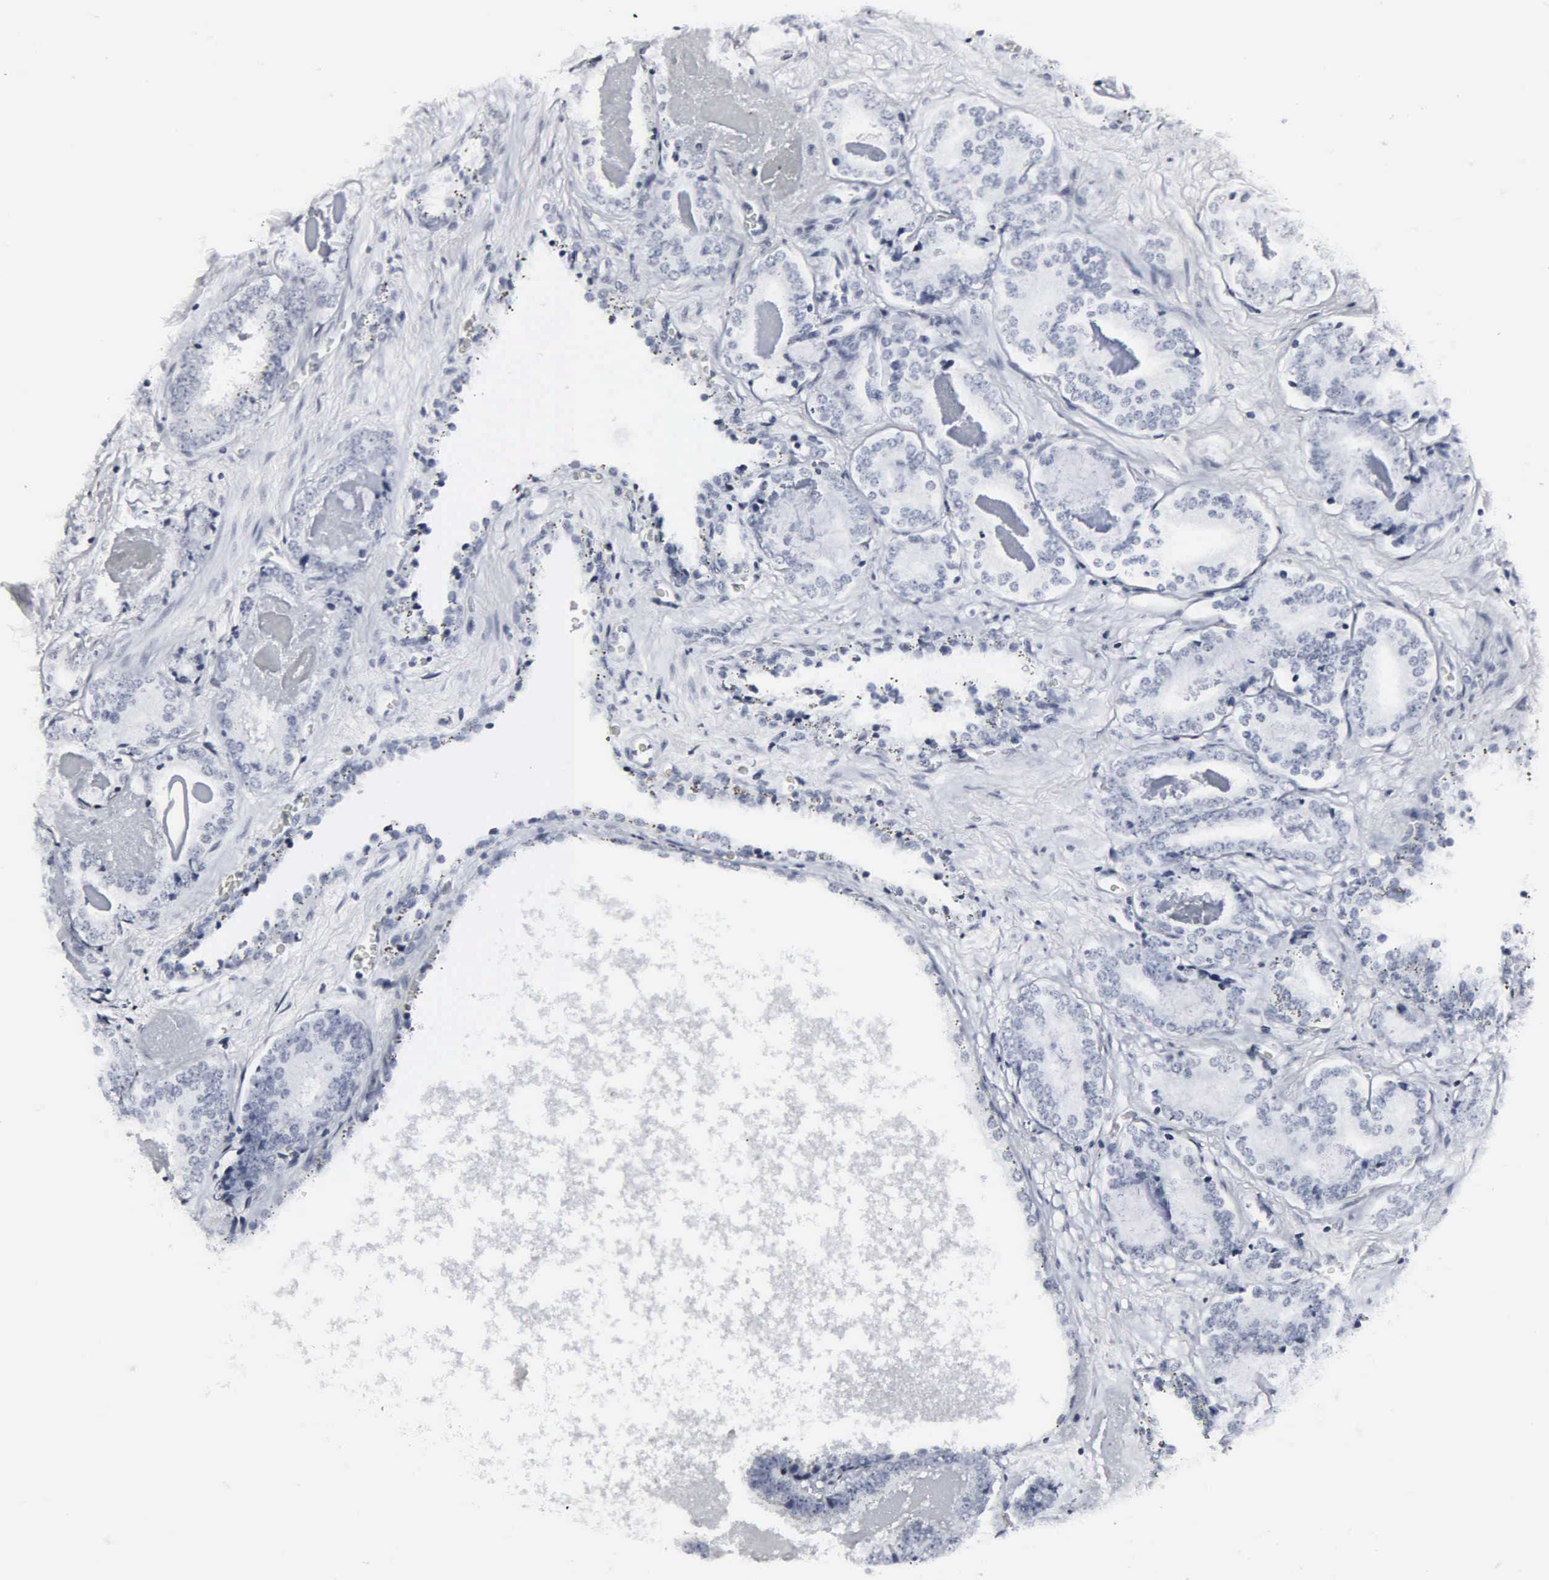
{"staining": {"intensity": "negative", "quantity": "none", "location": "none"}, "tissue": "prostate cancer", "cell_type": "Tumor cells", "image_type": "cancer", "snomed": [{"axis": "morphology", "description": "Adenocarcinoma, Medium grade"}, {"axis": "topography", "description": "Prostate"}], "caption": "A high-resolution micrograph shows IHC staining of prostate cancer (medium-grade adenocarcinoma), which exhibits no significant staining in tumor cells.", "gene": "DGCR2", "patient": {"sex": "male", "age": 64}}